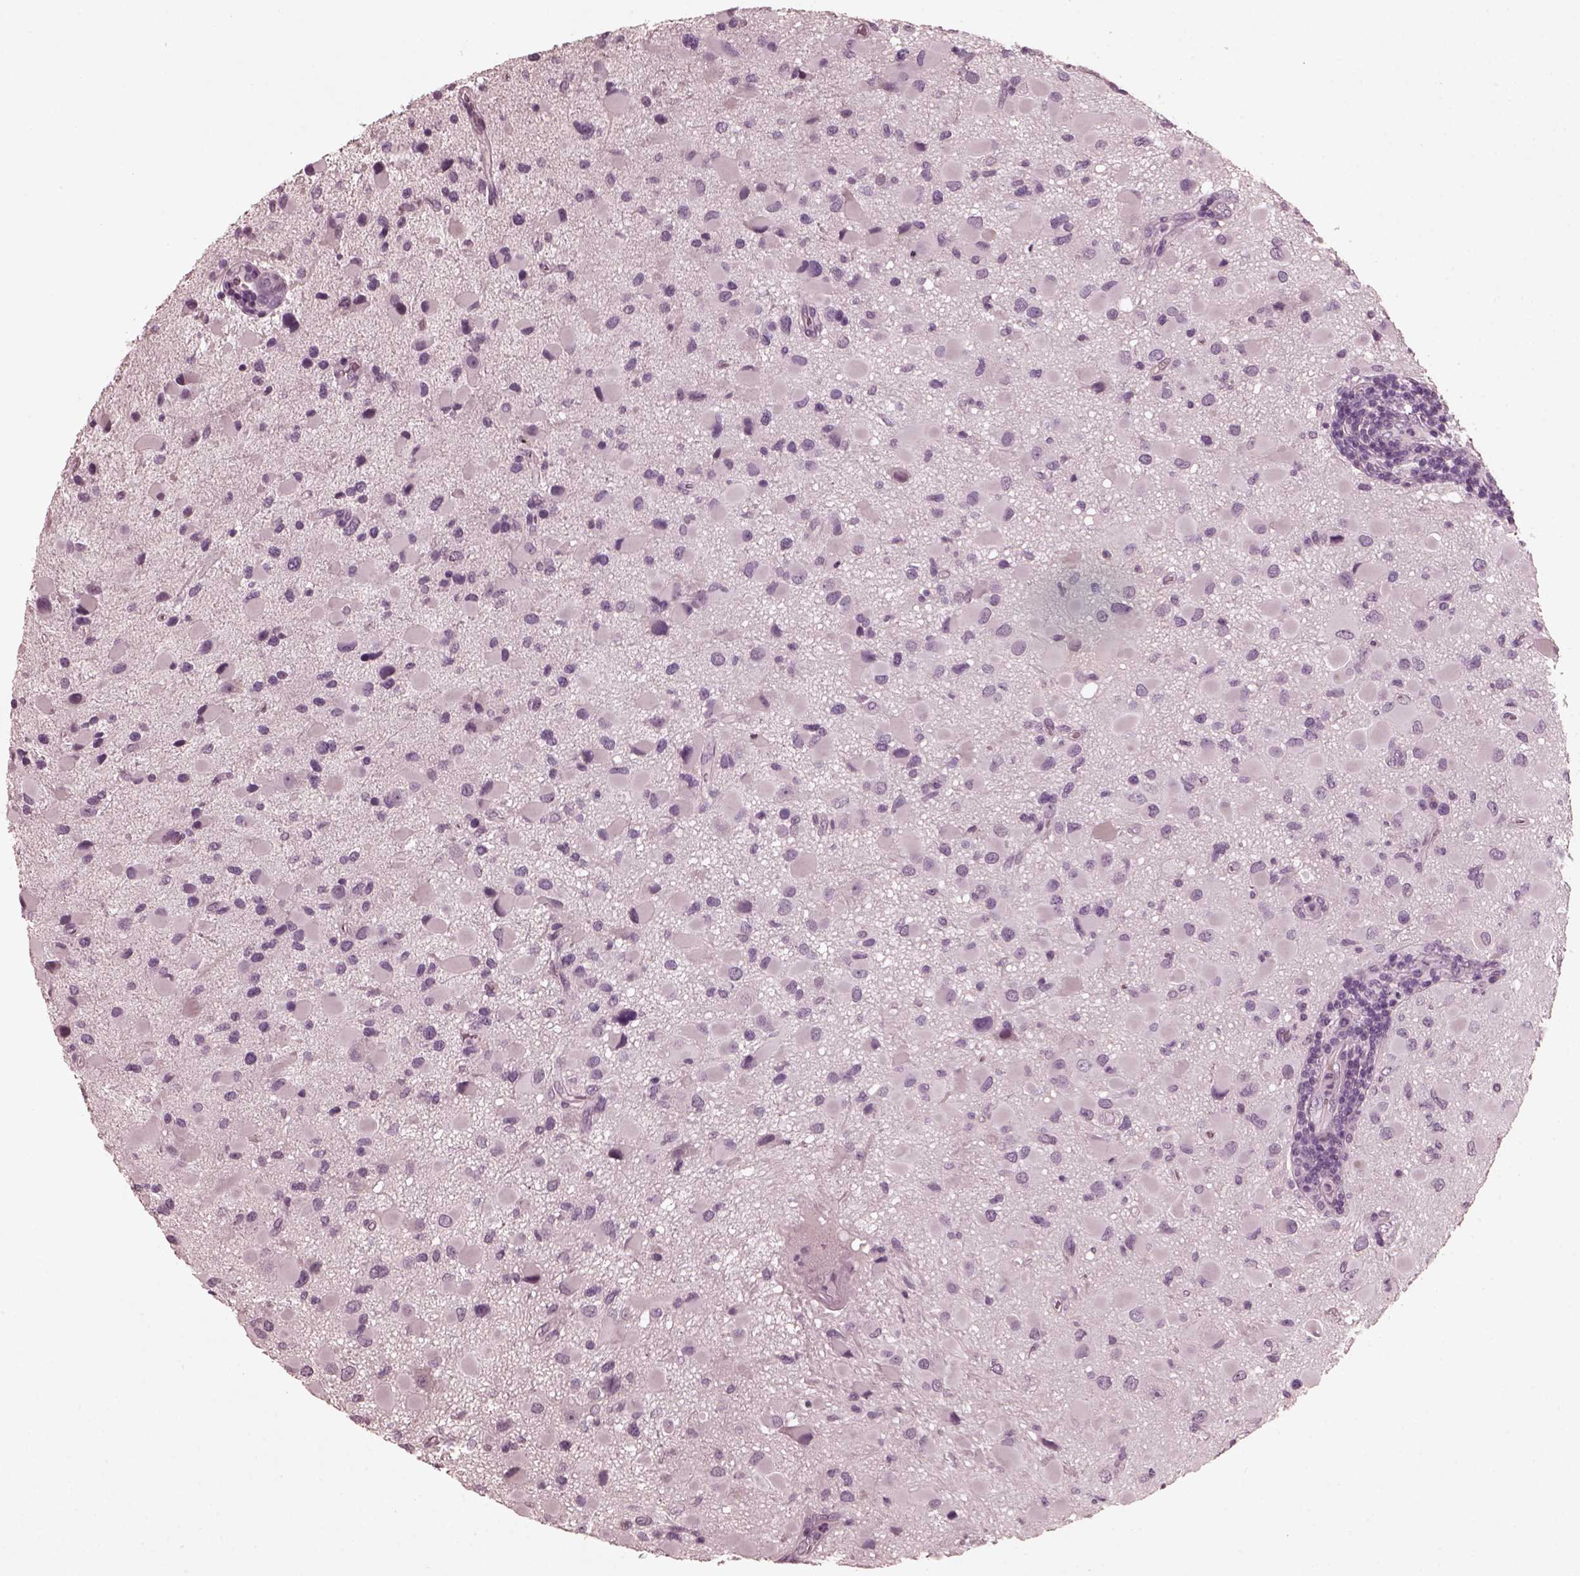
{"staining": {"intensity": "negative", "quantity": "none", "location": "none"}, "tissue": "glioma", "cell_type": "Tumor cells", "image_type": "cancer", "snomed": [{"axis": "morphology", "description": "Glioma, malignant, Low grade"}, {"axis": "topography", "description": "Brain"}], "caption": "The photomicrograph demonstrates no significant positivity in tumor cells of malignant glioma (low-grade).", "gene": "CGA", "patient": {"sex": "female", "age": 32}}